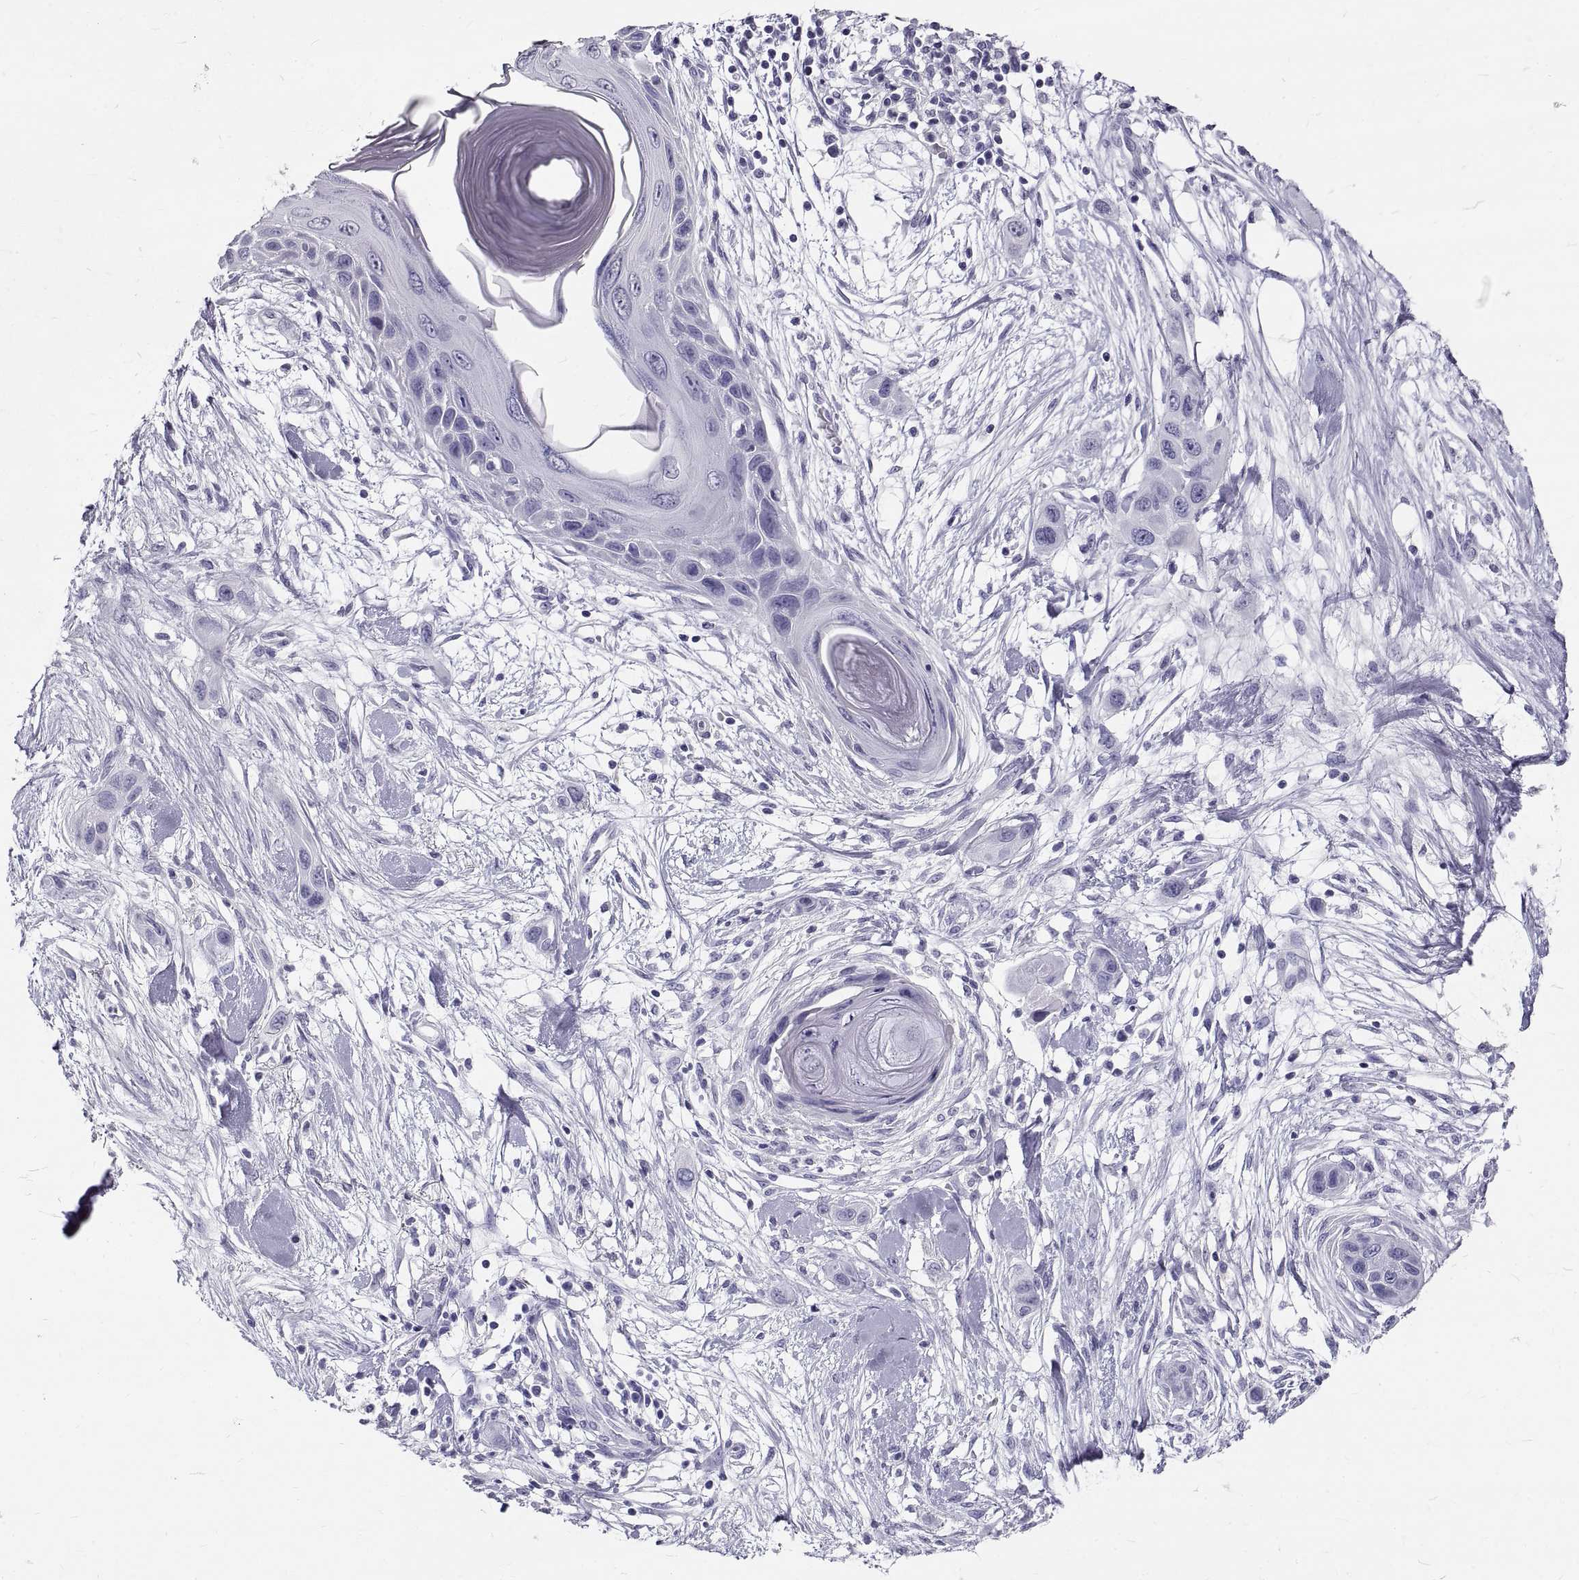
{"staining": {"intensity": "negative", "quantity": "none", "location": "none"}, "tissue": "skin cancer", "cell_type": "Tumor cells", "image_type": "cancer", "snomed": [{"axis": "morphology", "description": "Squamous cell carcinoma, NOS"}, {"axis": "topography", "description": "Skin"}], "caption": "Immunohistochemistry of skin cancer demonstrates no expression in tumor cells. (IHC, brightfield microscopy, high magnification).", "gene": "GNG12", "patient": {"sex": "male", "age": 79}}